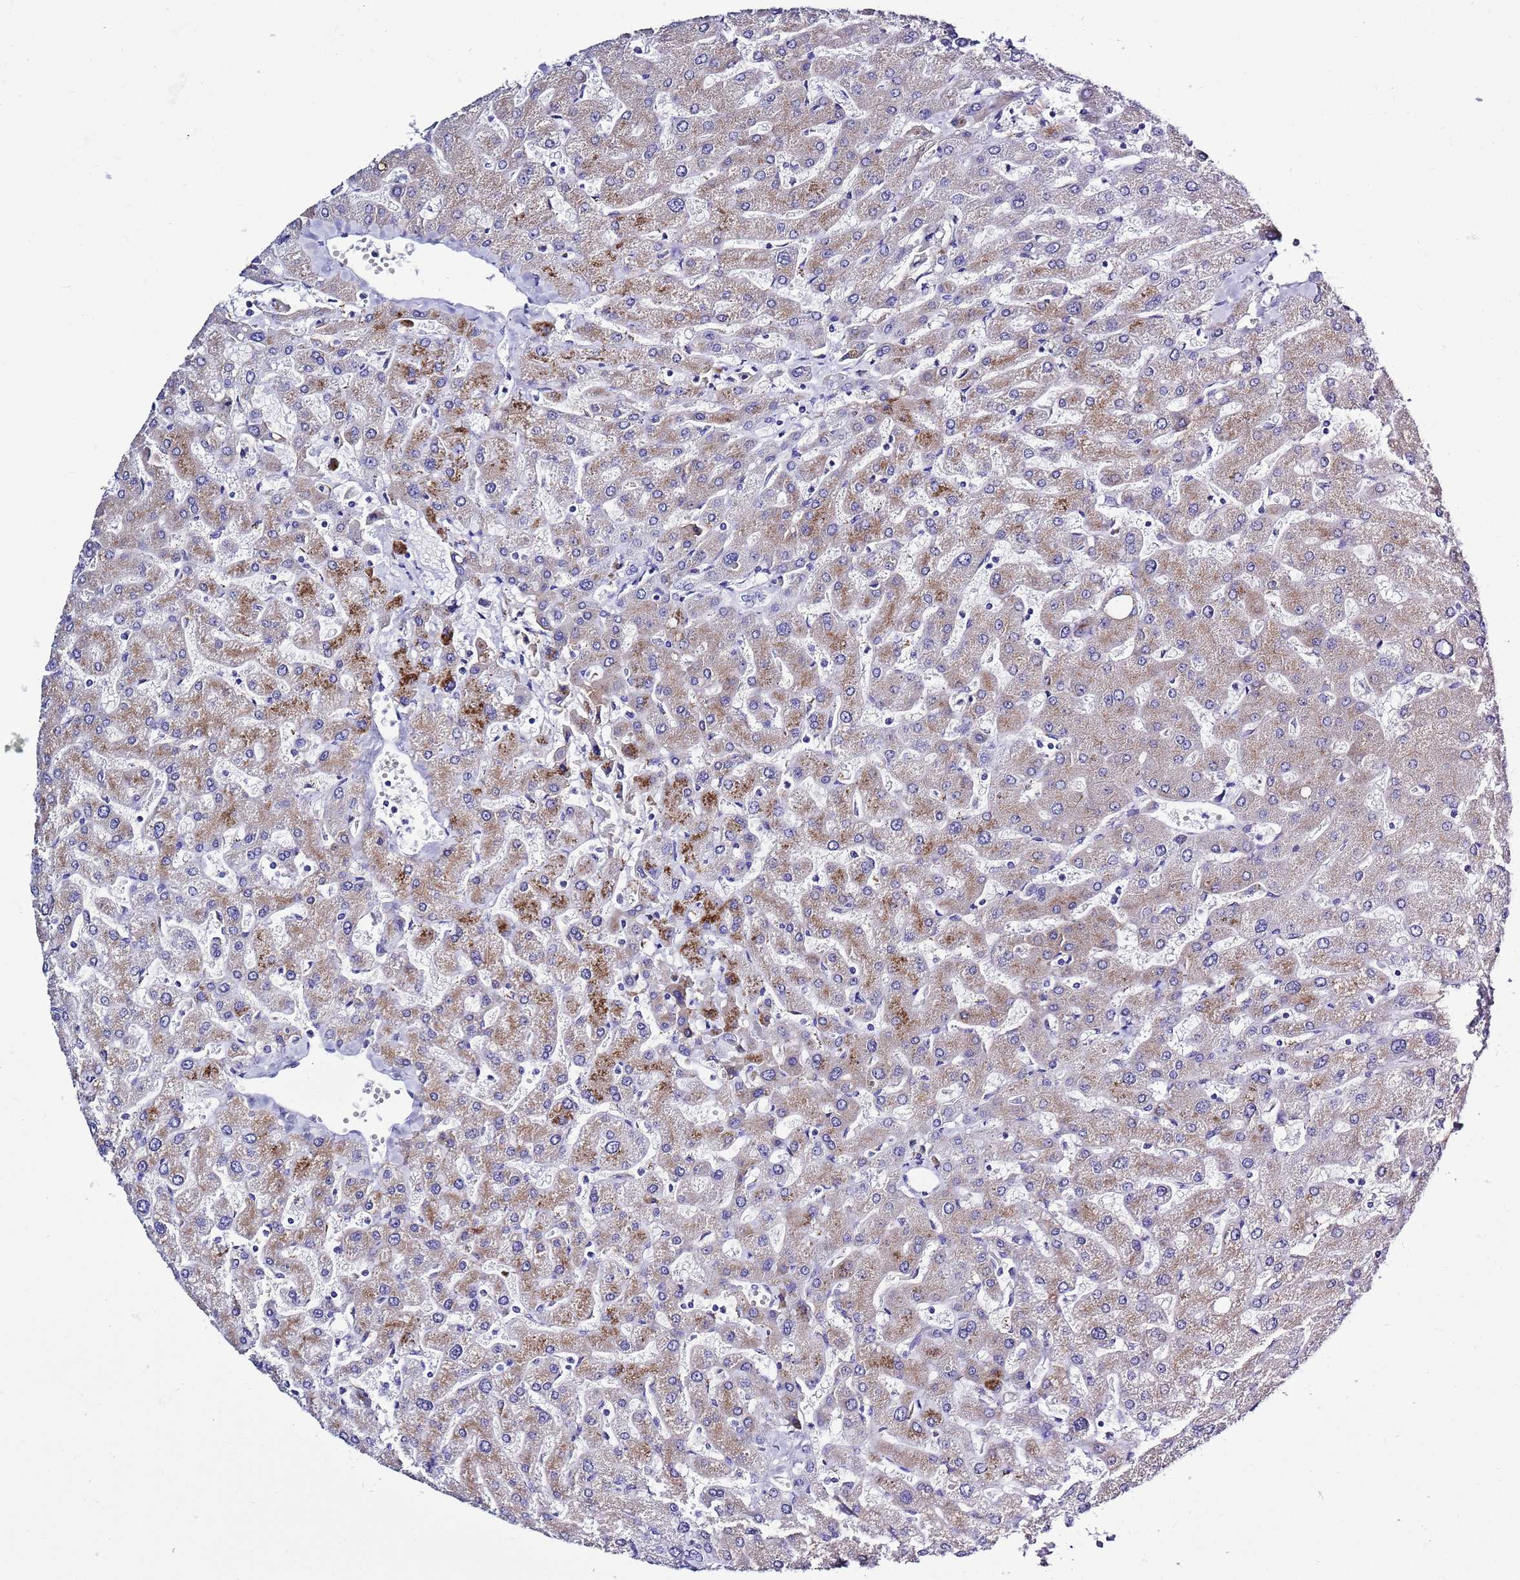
{"staining": {"intensity": "negative", "quantity": "none", "location": "none"}, "tissue": "liver", "cell_type": "Cholangiocytes", "image_type": "normal", "snomed": [{"axis": "morphology", "description": "Normal tissue, NOS"}, {"axis": "topography", "description": "Liver"}], "caption": "Immunohistochemistry micrograph of unremarkable liver: human liver stained with DAB (3,3'-diaminobenzidine) reveals no significant protein positivity in cholangiocytes.", "gene": "MTMR2", "patient": {"sex": "male", "age": 55}}